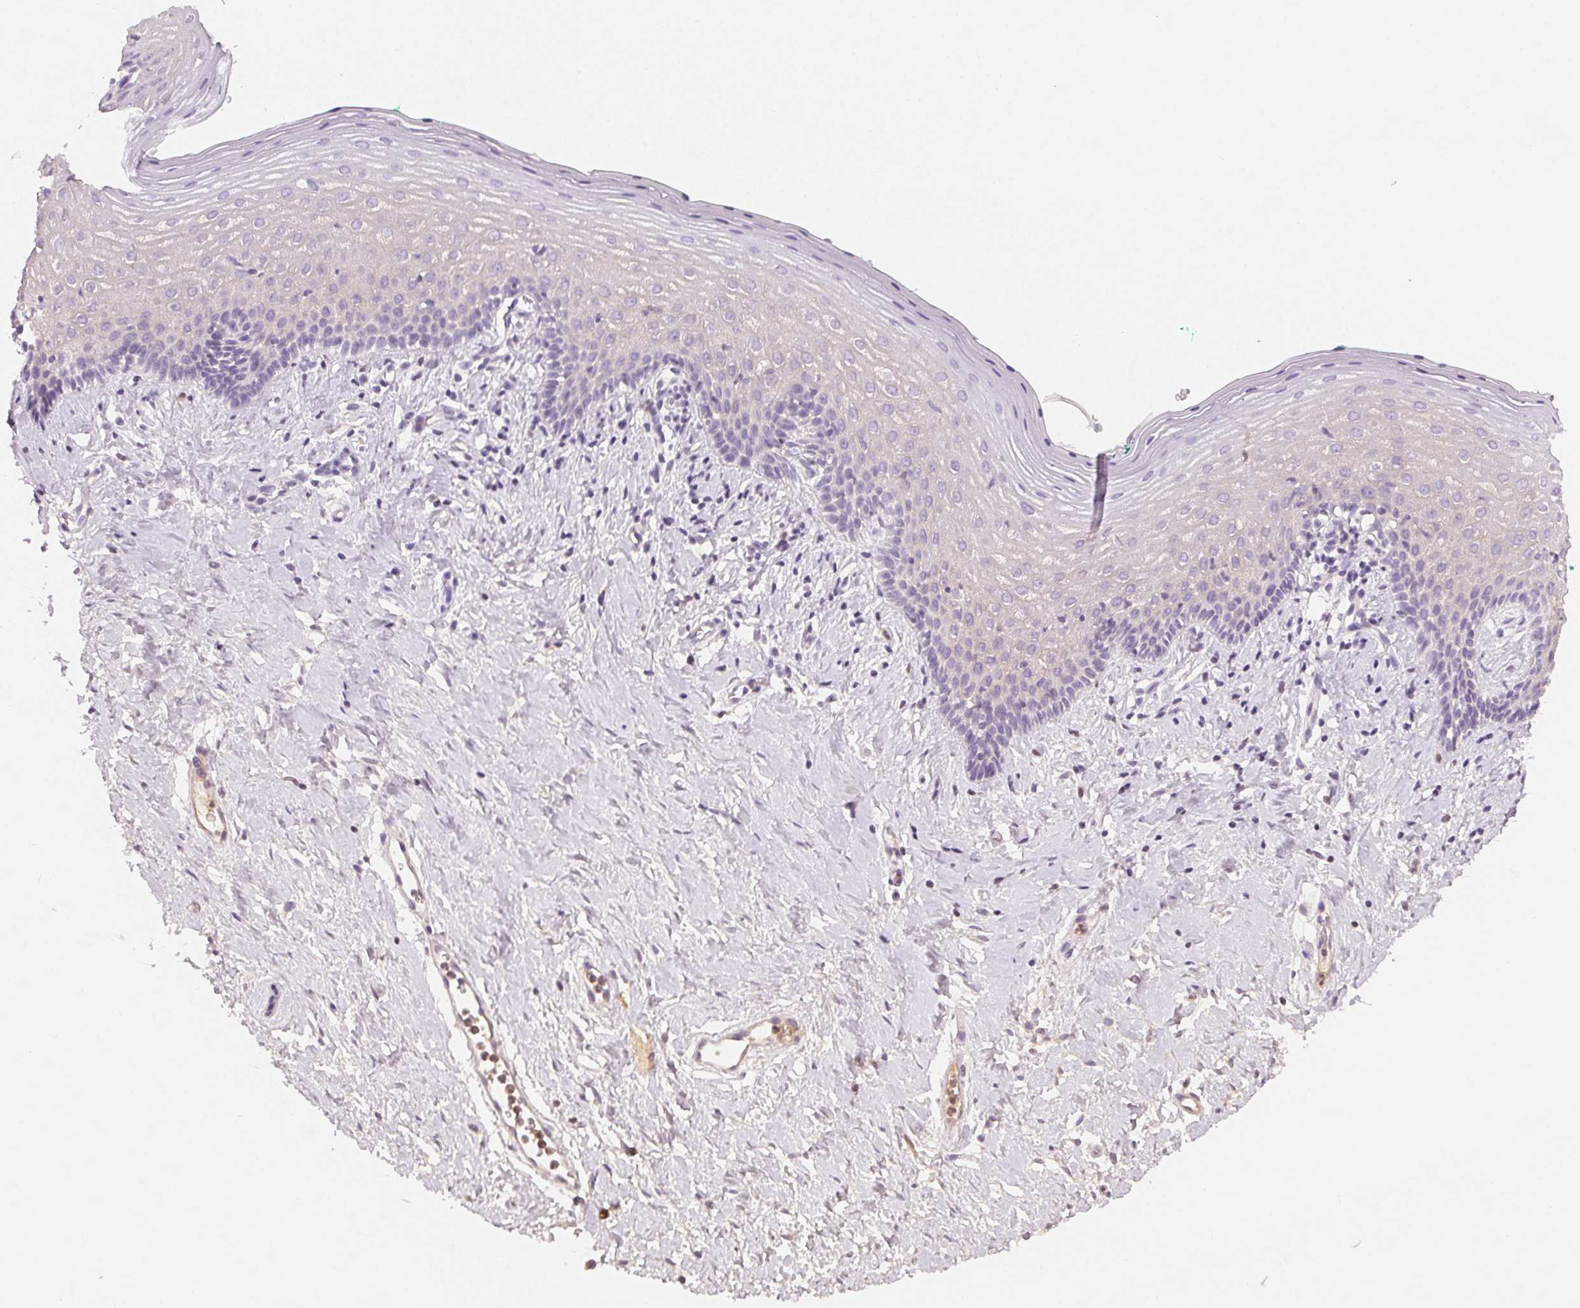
{"staining": {"intensity": "negative", "quantity": "none", "location": "none"}, "tissue": "vagina", "cell_type": "Squamous epithelial cells", "image_type": "normal", "snomed": [{"axis": "morphology", "description": "Normal tissue, NOS"}, {"axis": "topography", "description": "Vagina"}], "caption": "Squamous epithelial cells are negative for protein expression in normal human vagina. (Immunohistochemistry, brightfield microscopy, high magnification).", "gene": "AFM", "patient": {"sex": "female", "age": 42}}